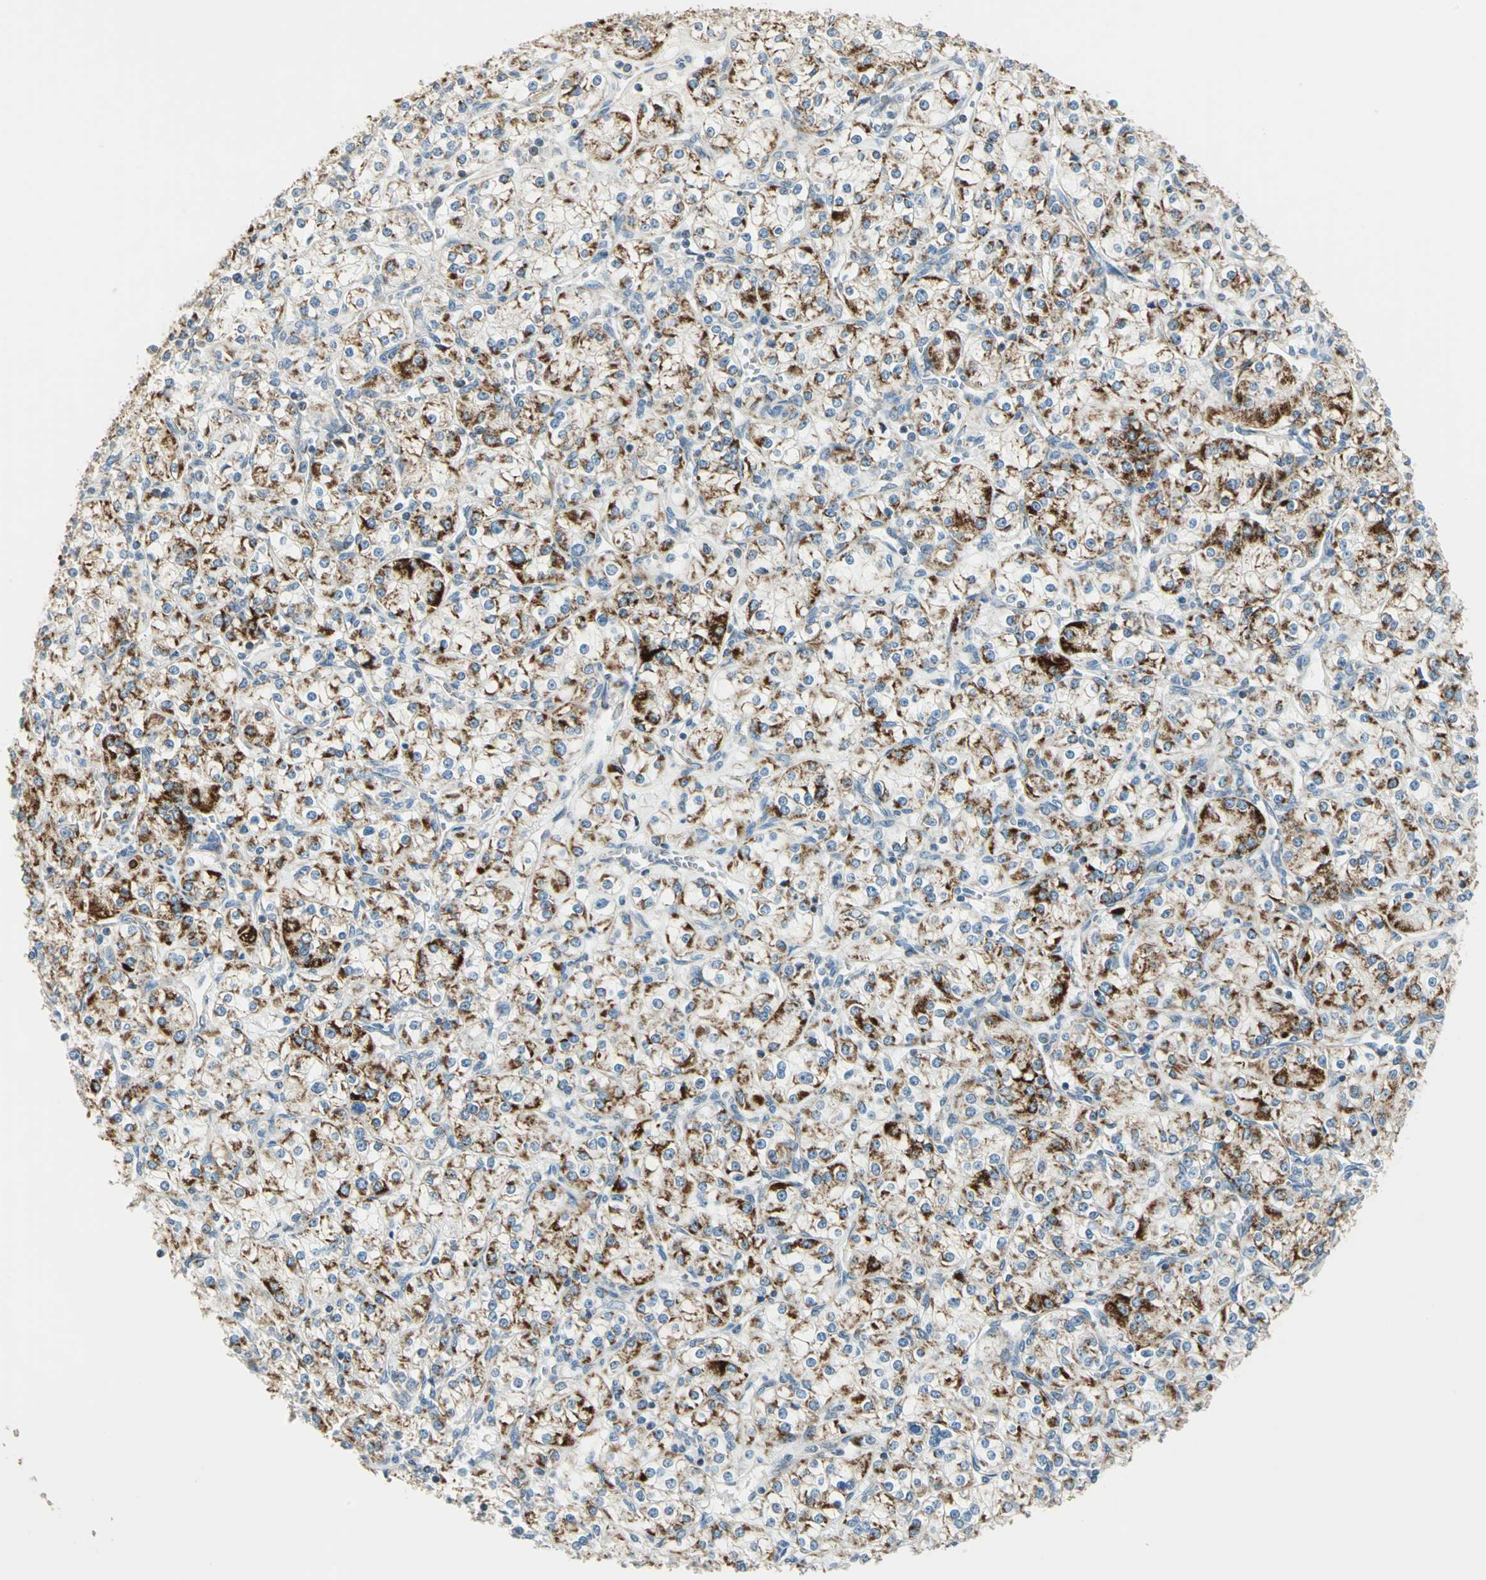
{"staining": {"intensity": "strong", "quantity": "25%-75%", "location": "cytoplasmic/membranous"}, "tissue": "renal cancer", "cell_type": "Tumor cells", "image_type": "cancer", "snomed": [{"axis": "morphology", "description": "Adenocarcinoma, NOS"}, {"axis": "topography", "description": "Kidney"}], "caption": "Immunohistochemistry (DAB (3,3'-diaminobenzidine)) staining of human adenocarcinoma (renal) shows strong cytoplasmic/membranous protein positivity in about 25%-75% of tumor cells. (IHC, brightfield microscopy, high magnification).", "gene": "ACADM", "patient": {"sex": "male", "age": 77}}